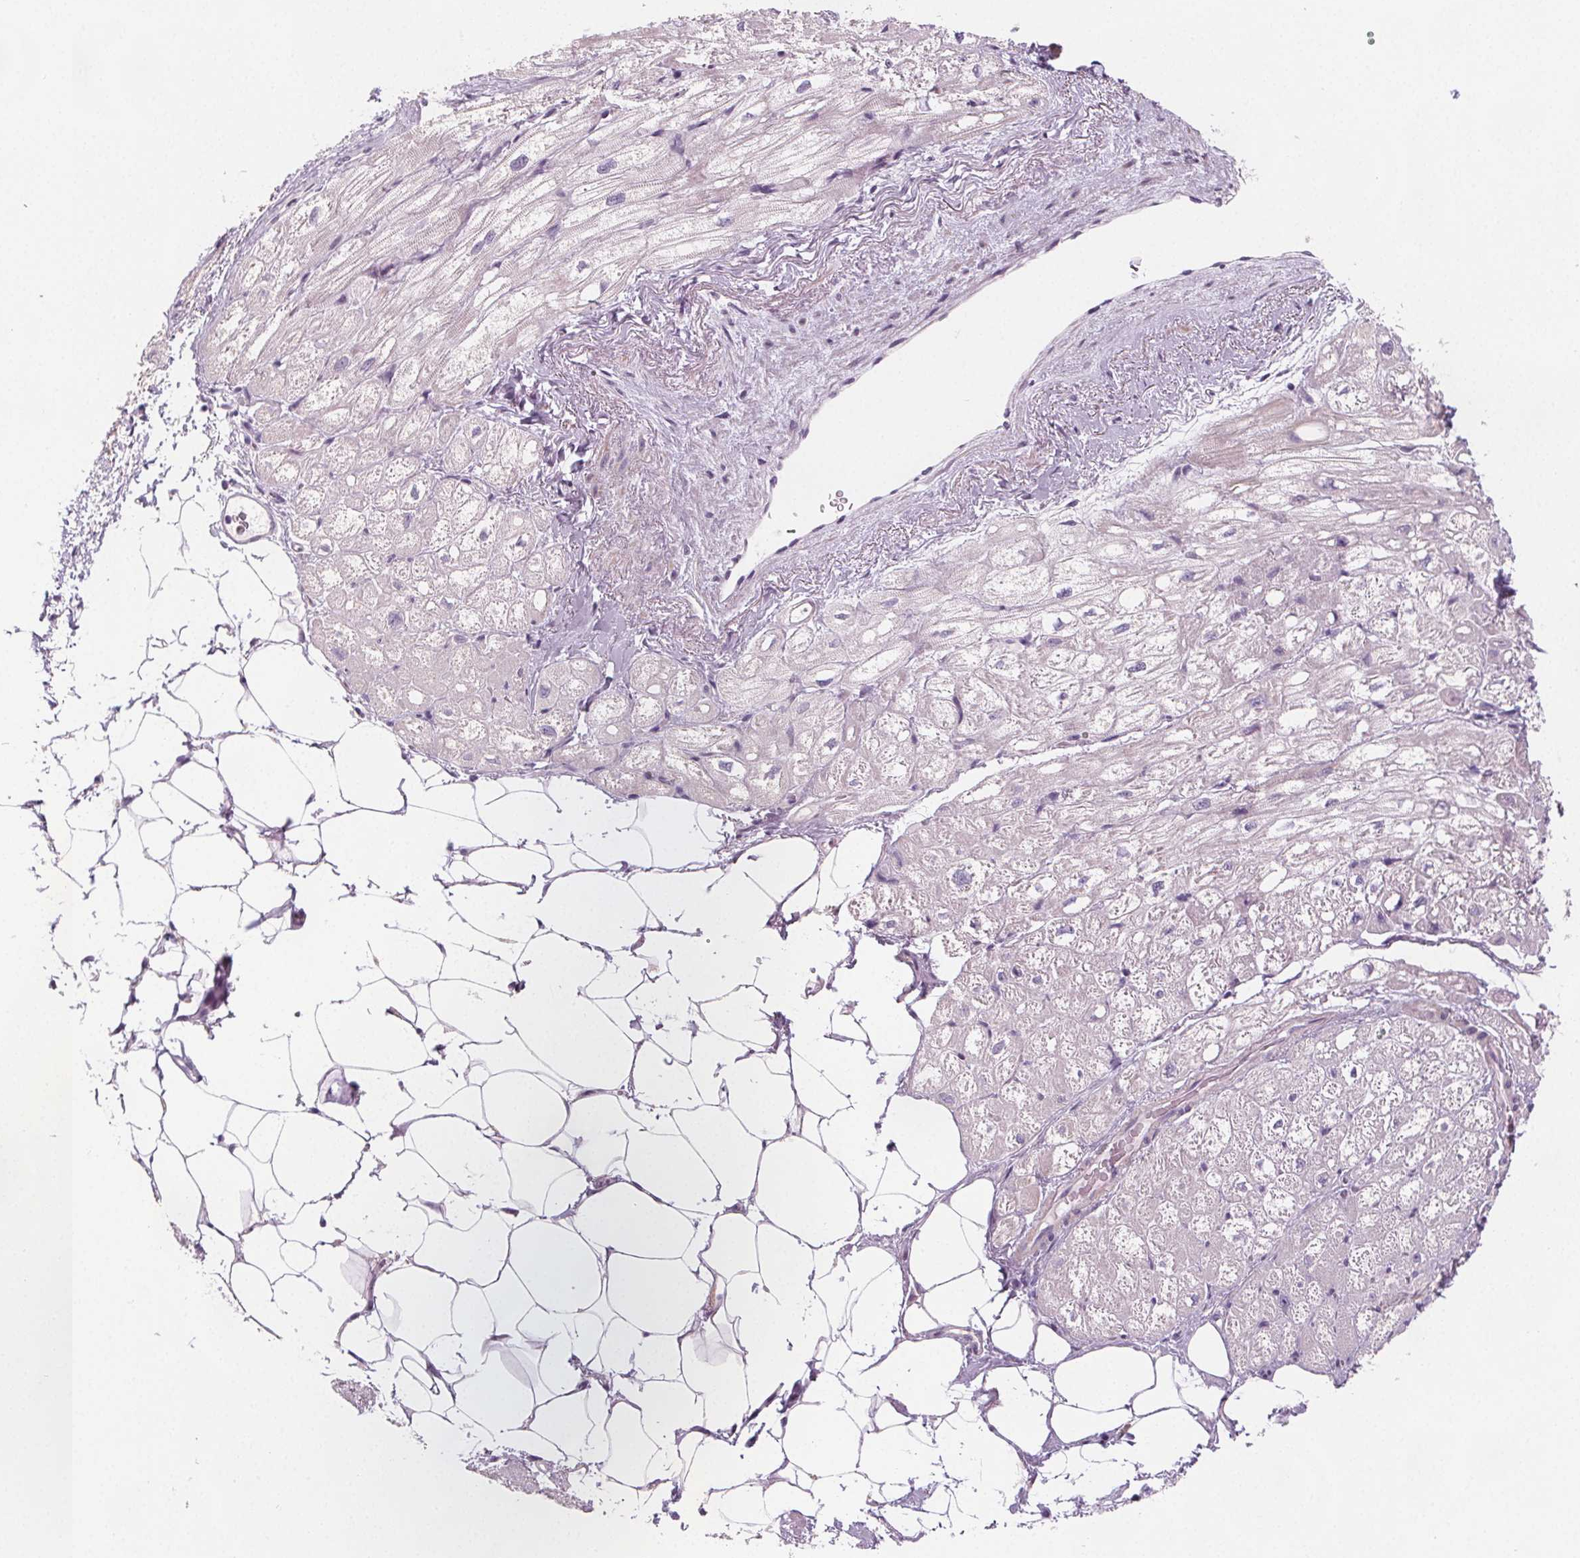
{"staining": {"intensity": "negative", "quantity": "none", "location": "none"}, "tissue": "heart muscle", "cell_type": "Cardiomyocytes", "image_type": "normal", "snomed": [{"axis": "morphology", "description": "Normal tissue, NOS"}, {"axis": "topography", "description": "Heart"}], "caption": "Immunohistochemistry (IHC) micrograph of unremarkable heart muscle stained for a protein (brown), which shows no staining in cardiomyocytes.", "gene": "SLC5A12", "patient": {"sex": "female", "age": 69}}